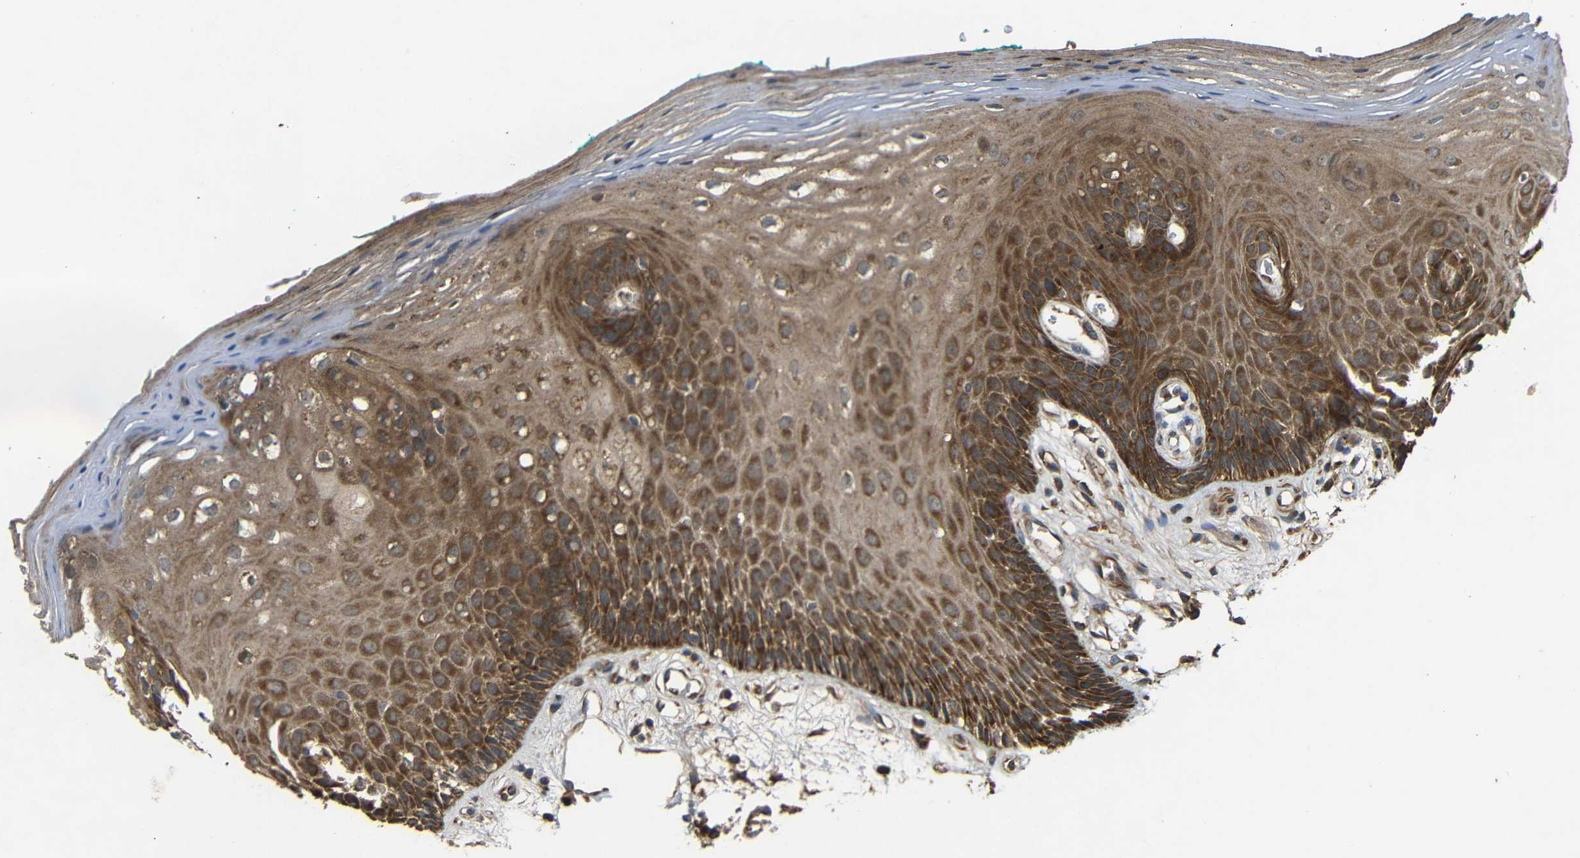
{"staining": {"intensity": "strong", "quantity": ">75%", "location": "cytoplasmic/membranous"}, "tissue": "oral mucosa", "cell_type": "Squamous epithelial cells", "image_type": "normal", "snomed": [{"axis": "morphology", "description": "Normal tissue, NOS"}, {"axis": "topography", "description": "Skeletal muscle"}, {"axis": "topography", "description": "Oral tissue"}, {"axis": "topography", "description": "Peripheral nerve tissue"}], "caption": "A micrograph of human oral mucosa stained for a protein demonstrates strong cytoplasmic/membranous brown staining in squamous epithelial cells. (brown staining indicates protein expression, while blue staining denotes nuclei).", "gene": "C1GALT1", "patient": {"sex": "female", "age": 84}}